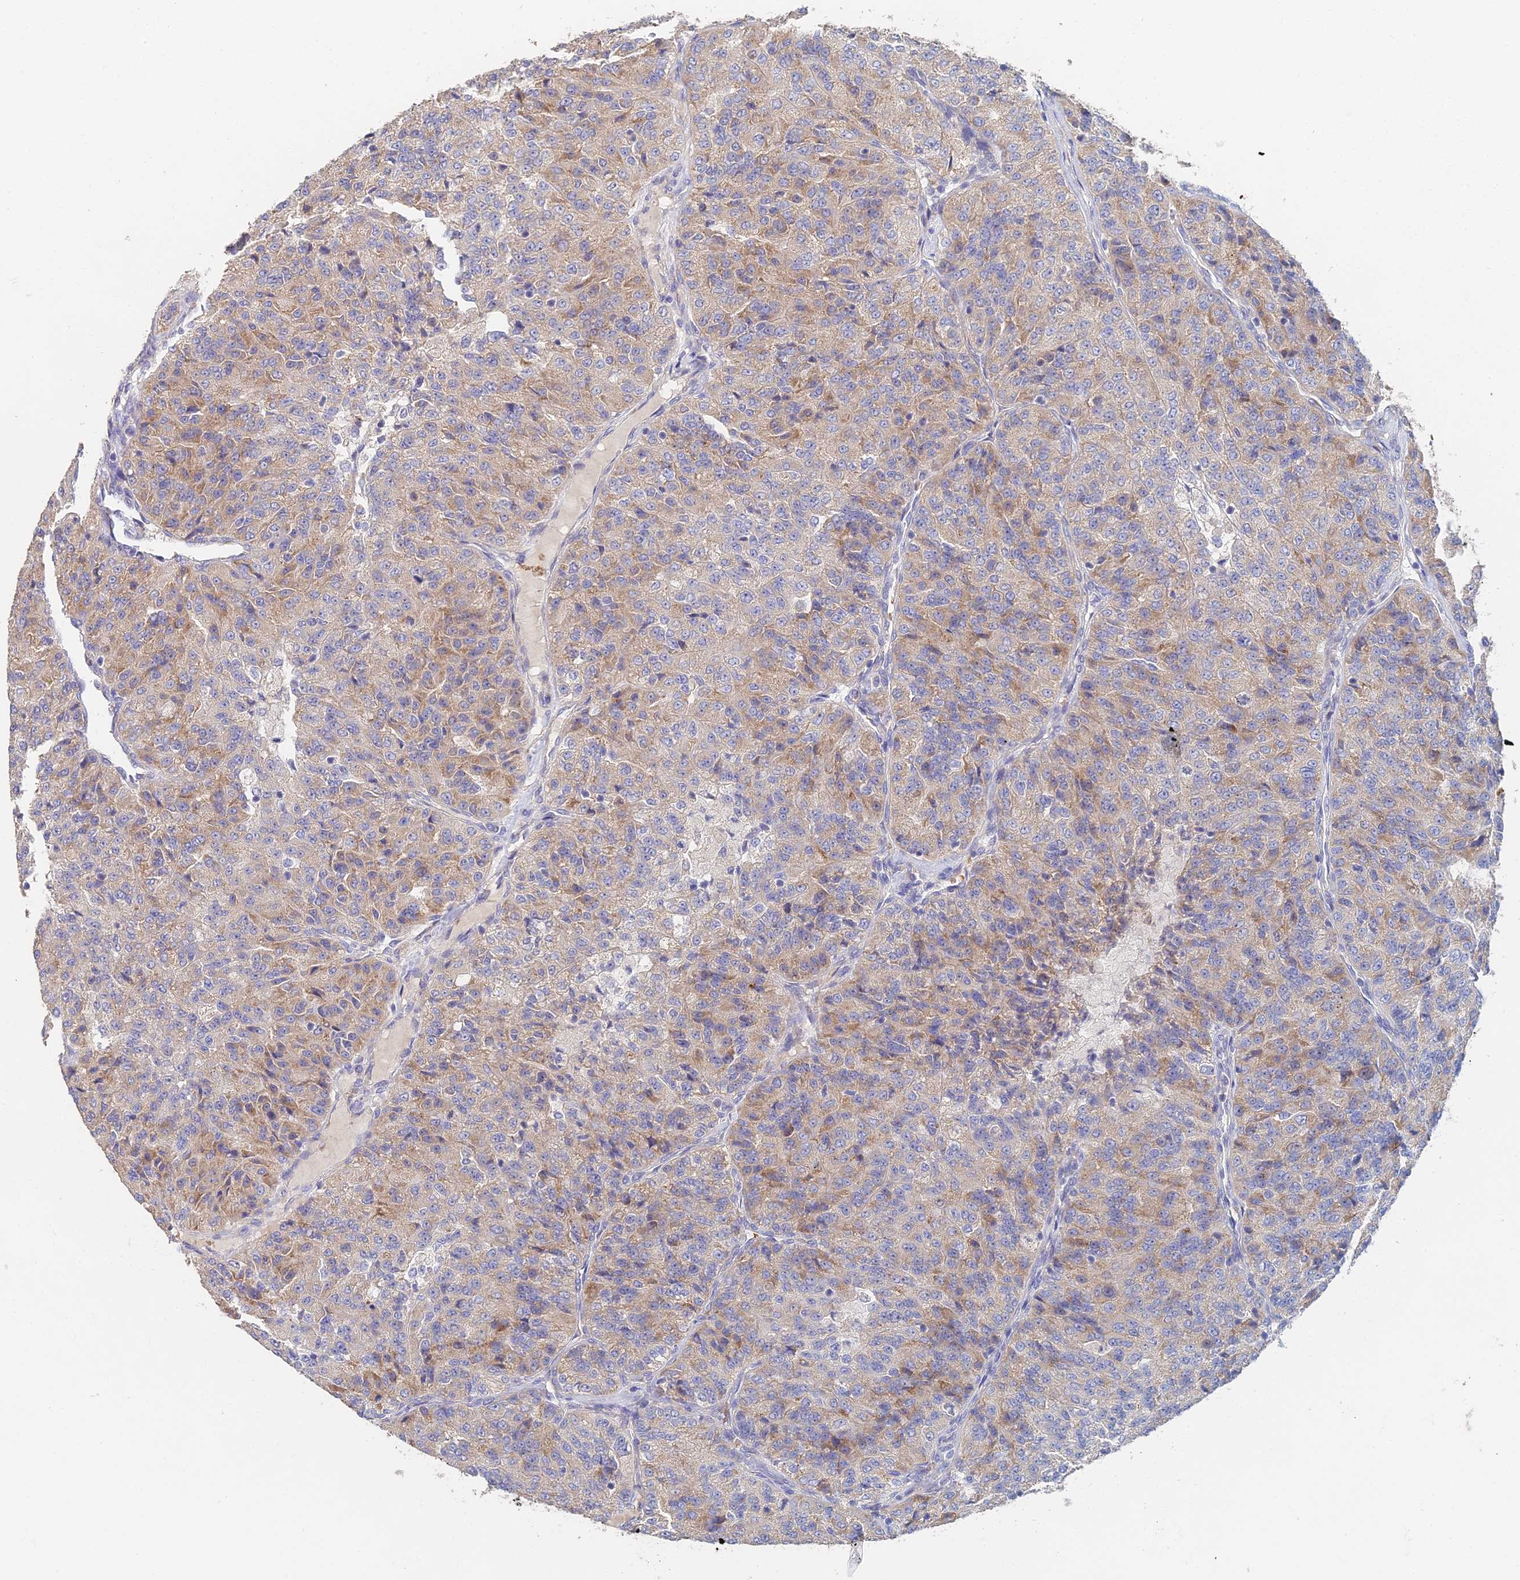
{"staining": {"intensity": "weak", "quantity": "25%-75%", "location": "cytoplasmic/membranous"}, "tissue": "renal cancer", "cell_type": "Tumor cells", "image_type": "cancer", "snomed": [{"axis": "morphology", "description": "Adenocarcinoma, NOS"}, {"axis": "topography", "description": "Kidney"}], "caption": "An image of human renal cancer stained for a protein displays weak cytoplasmic/membranous brown staining in tumor cells.", "gene": "ELOF1", "patient": {"sex": "female", "age": 63}}